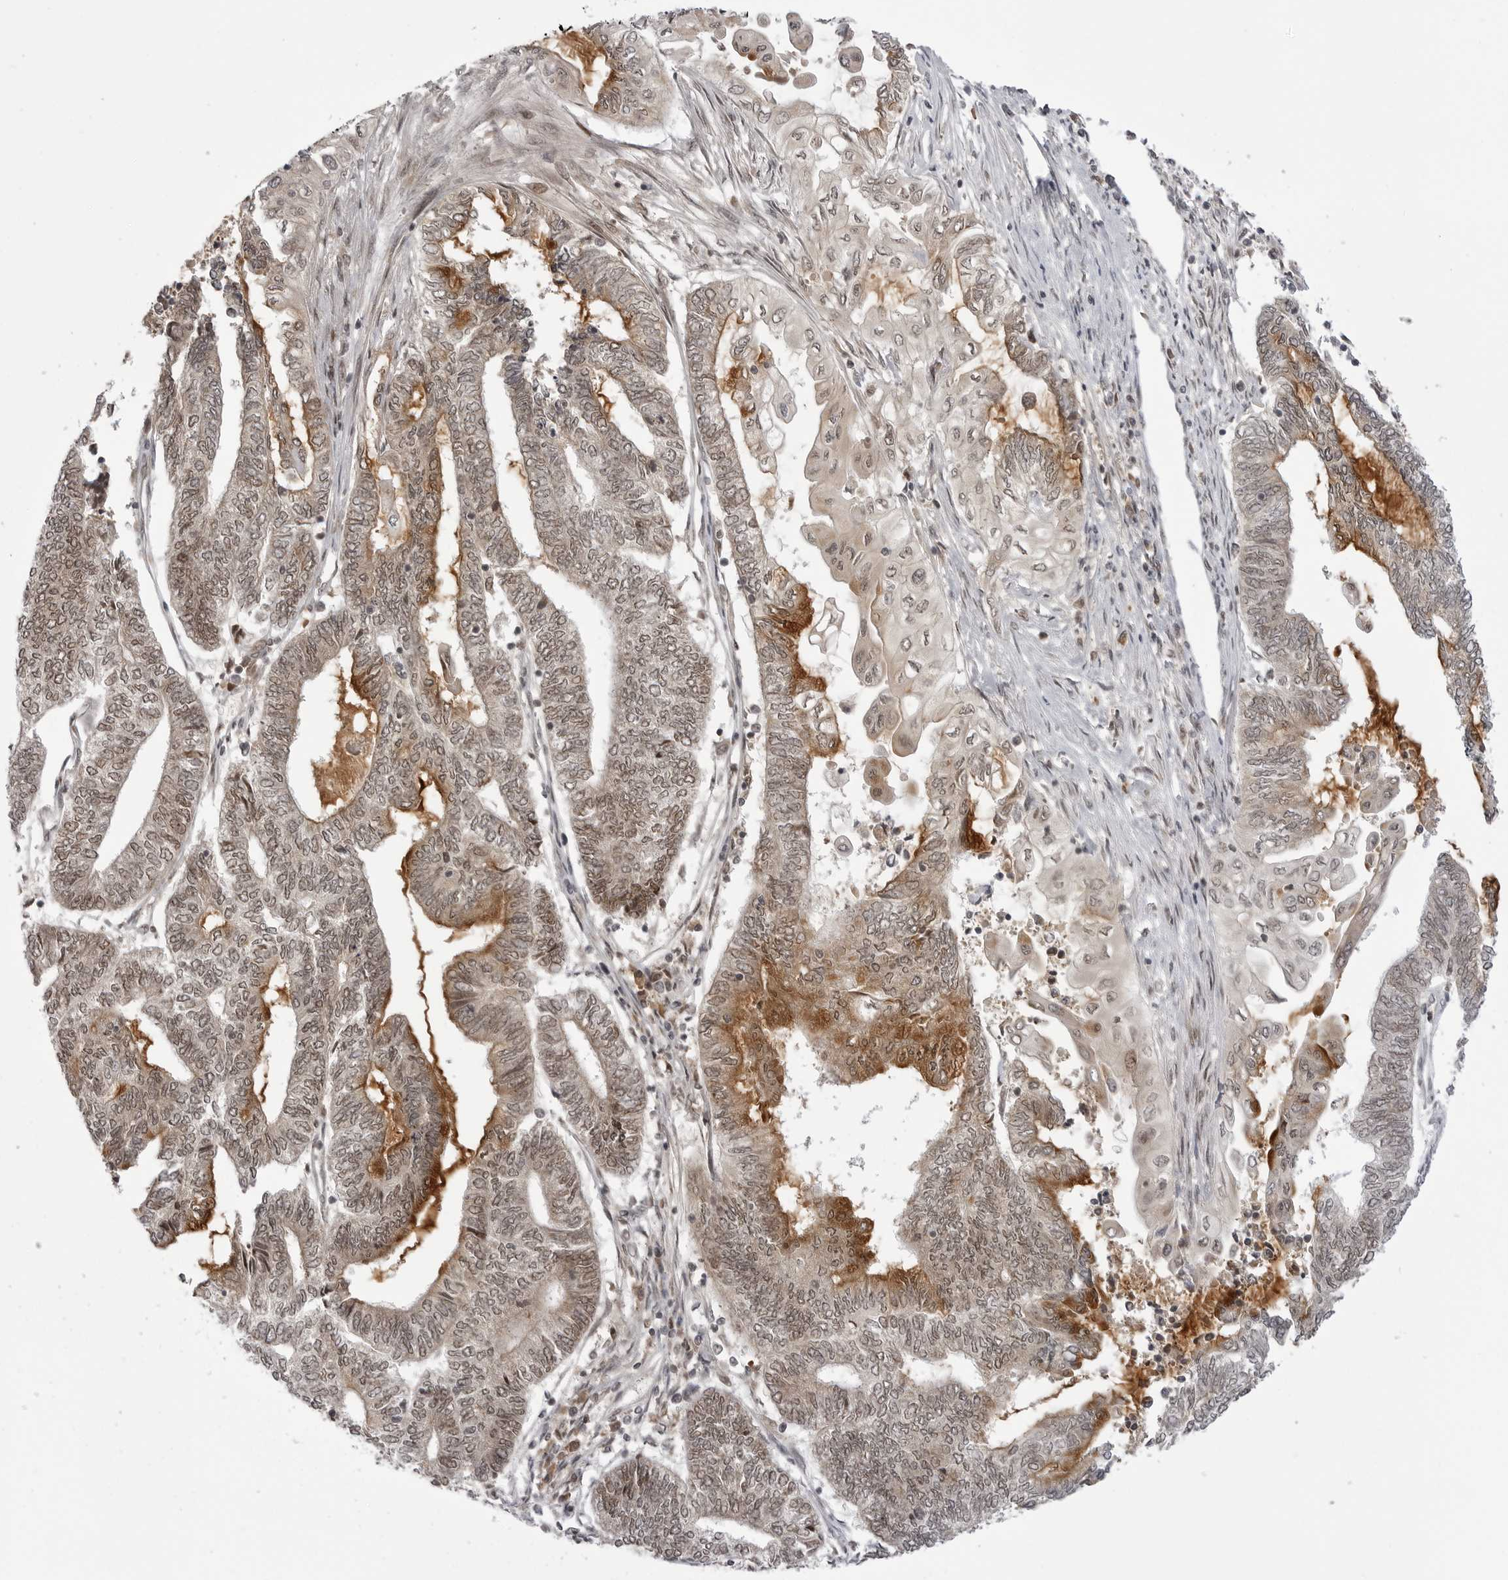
{"staining": {"intensity": "weak", "quantity": "25%-75%", "location": "cytoplasmic/membranous,nuclear"}, "tissue": "endometrial cancer", "cell_type": "Tumor cells", "image_type": "cancer", "snomed": [{"axis": "morphology", "description": "Adenocarcinoma, NOS"}, {"axis": "topography", "description": "Uterus"}, {"axis": "topography", "description": "Endometrium"}], "caption": "Adenocarcinoma (endometrial) tissue exhibits weak cytoplasmic/membranous and nuclear positivity in about 25%-75% of tumor cells, visualized by immunohistochemistry. Immunohistochemistry (ihc) stains the protein of interest in brown and the nuclei are stained blue.", "gene": "PTK2B", "patient": {"sex": "female", "age": 70}}